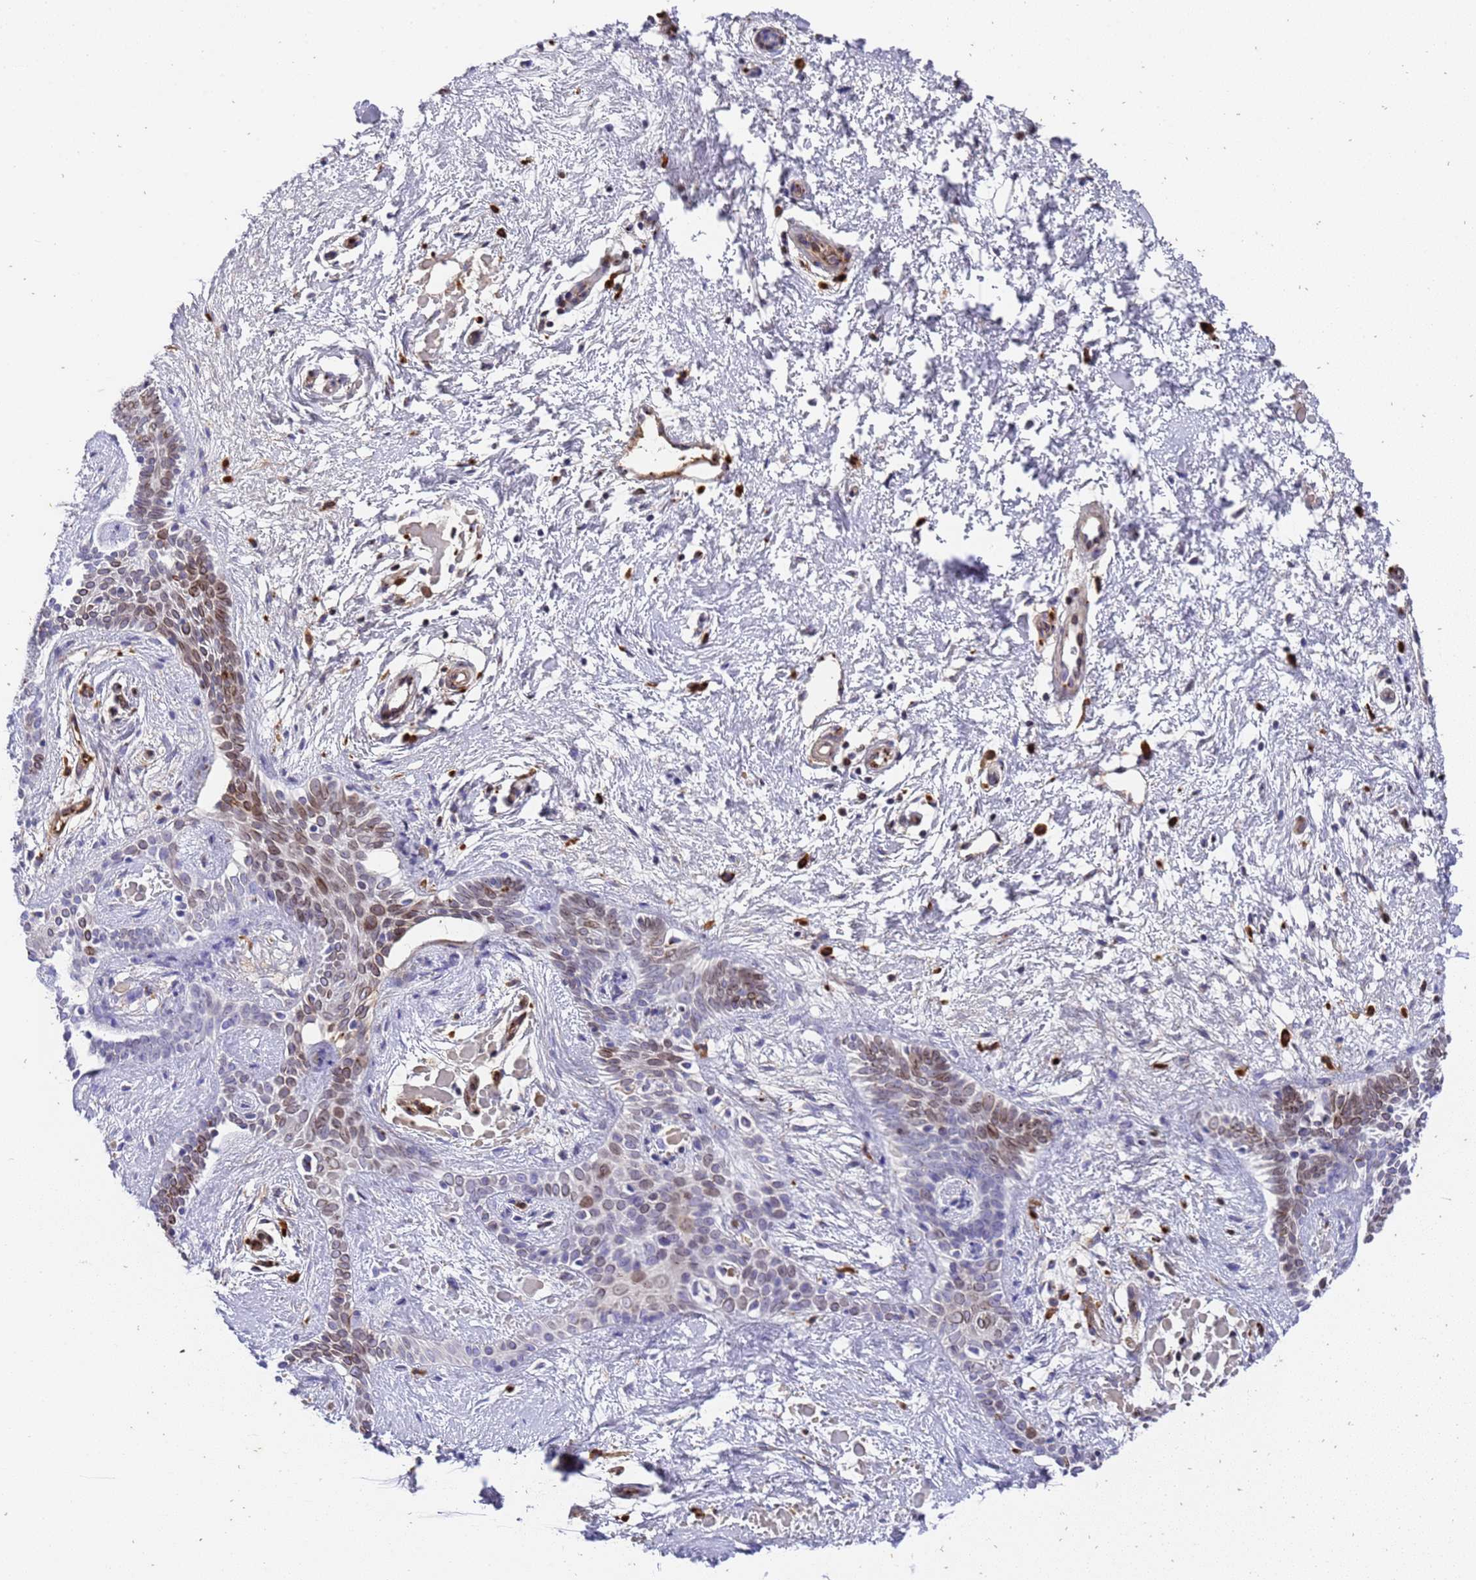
{"staining": {"intensity": "moderate", "quantity": "25%-75%", "location": "cytoplasmic/membranous,nuclear"}, "tissue": "skin cancer", "cell_type": "Tumor cells", "image_type": "cancer", "snomed": [{"axis": "morphology", "description": "Basal cell carcinoma"}, {"axis": "topography", "description": "Skin"}], "caption": "Immunohistochemical staining of basal cell carcinoma (skin) shows medium levels of moderate cytoplasmic/membranous and nuclear staining in approximately 25%-75% of tumor cells.", "gene": "IGFBP7", "patient": {"sex": "male", "age": 78}}